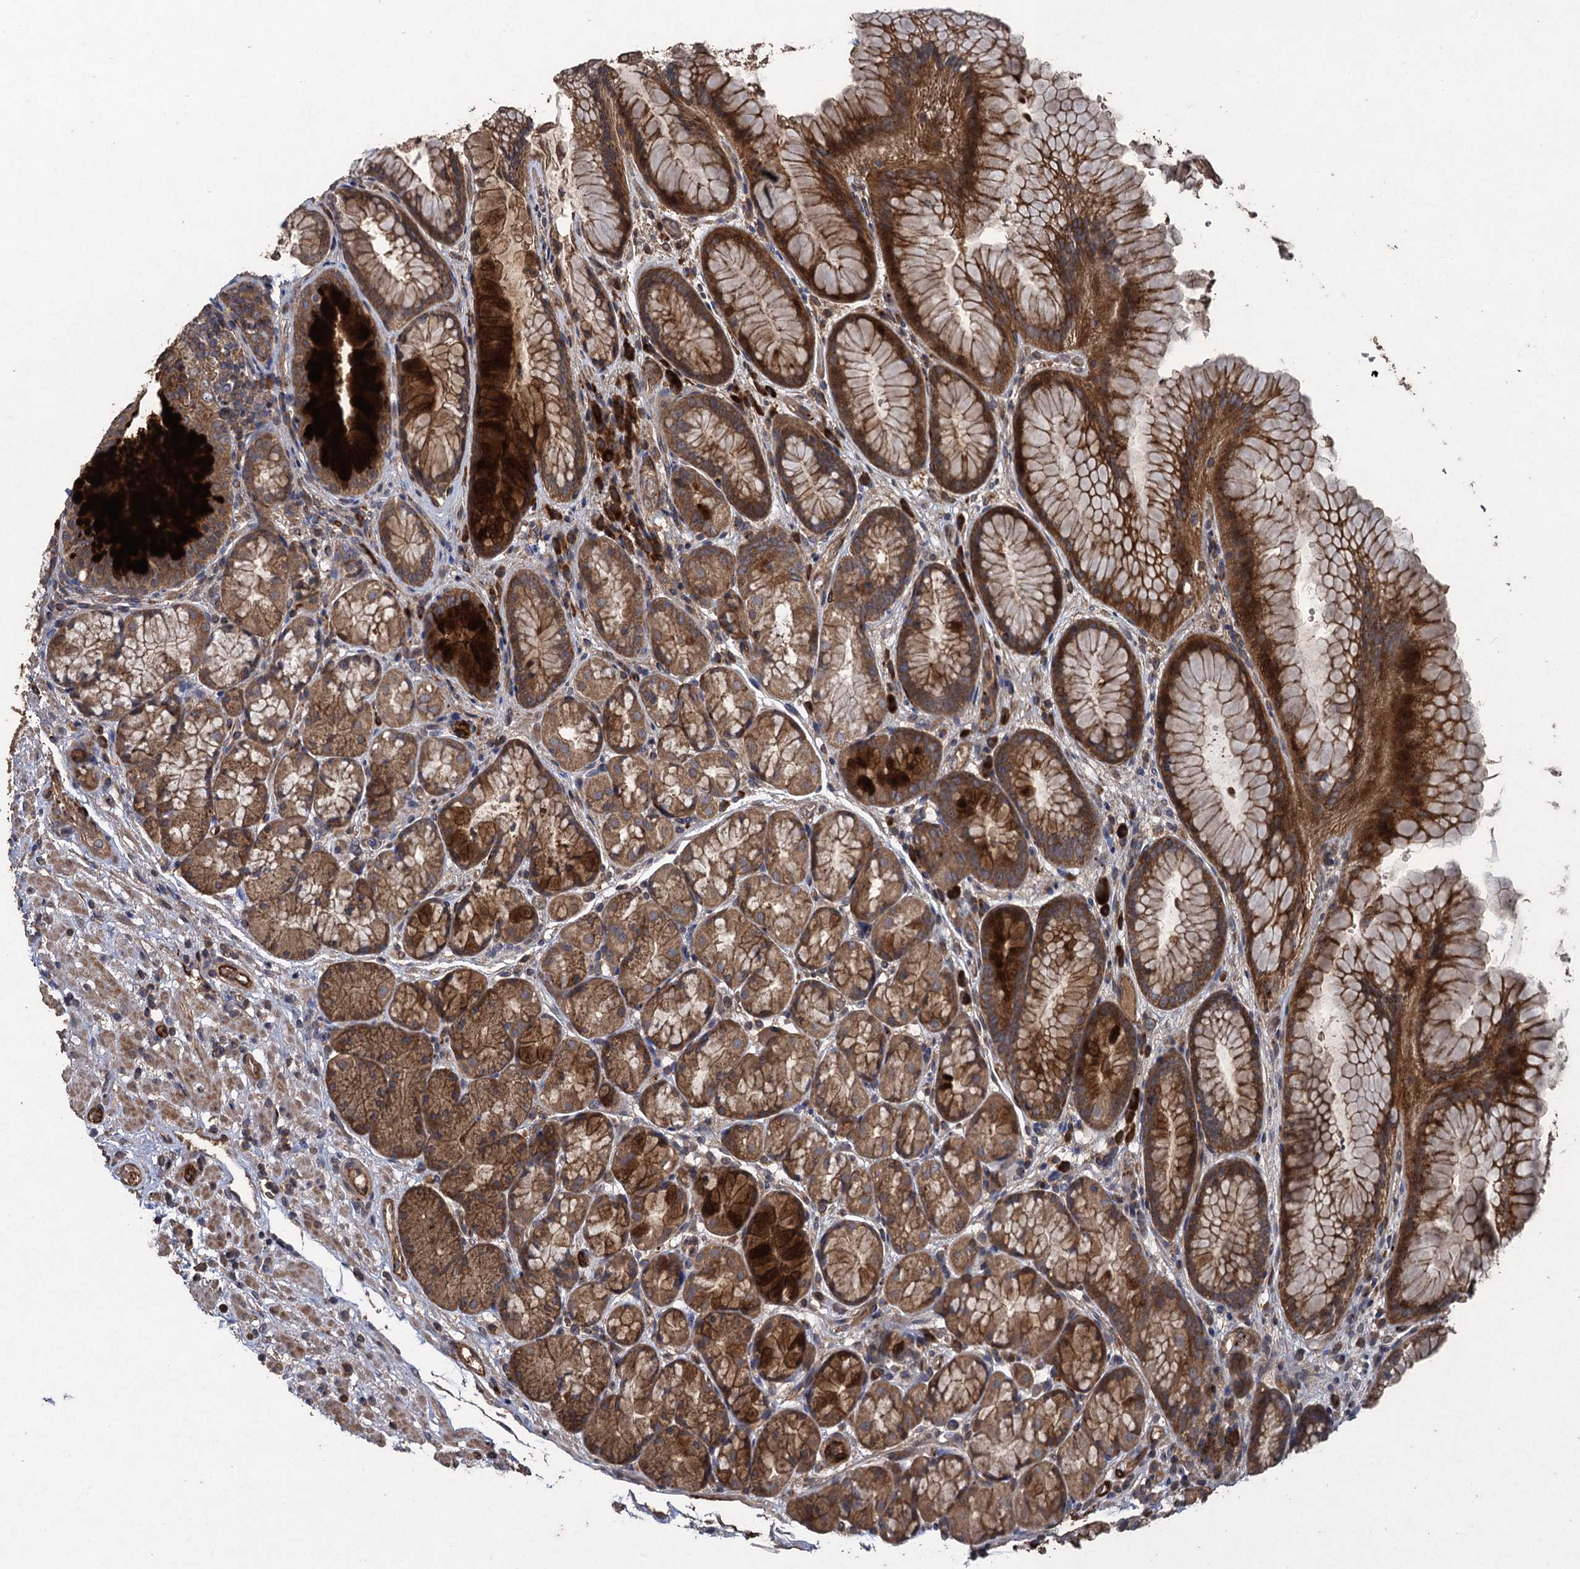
{"staining": {"intensity": "strong", "quantity": ">75%", "location": "cytoplasmic/membranous"}, "tissue": "stomach", "cell_type": "Glandular cells", "image_type": "normal", "snomed": [{"axis": "morphology", "description": "Normal tissue, NOS"}, {"axis": "topography", "description": "Stomach"}], "caption": "Strong cytoplasmic/membranous positivity is identified in about >75% of glandular cells in unremarkable stomach.", "gene": "TXNDC11", "patient": {"sex": "male", "age": 63}}